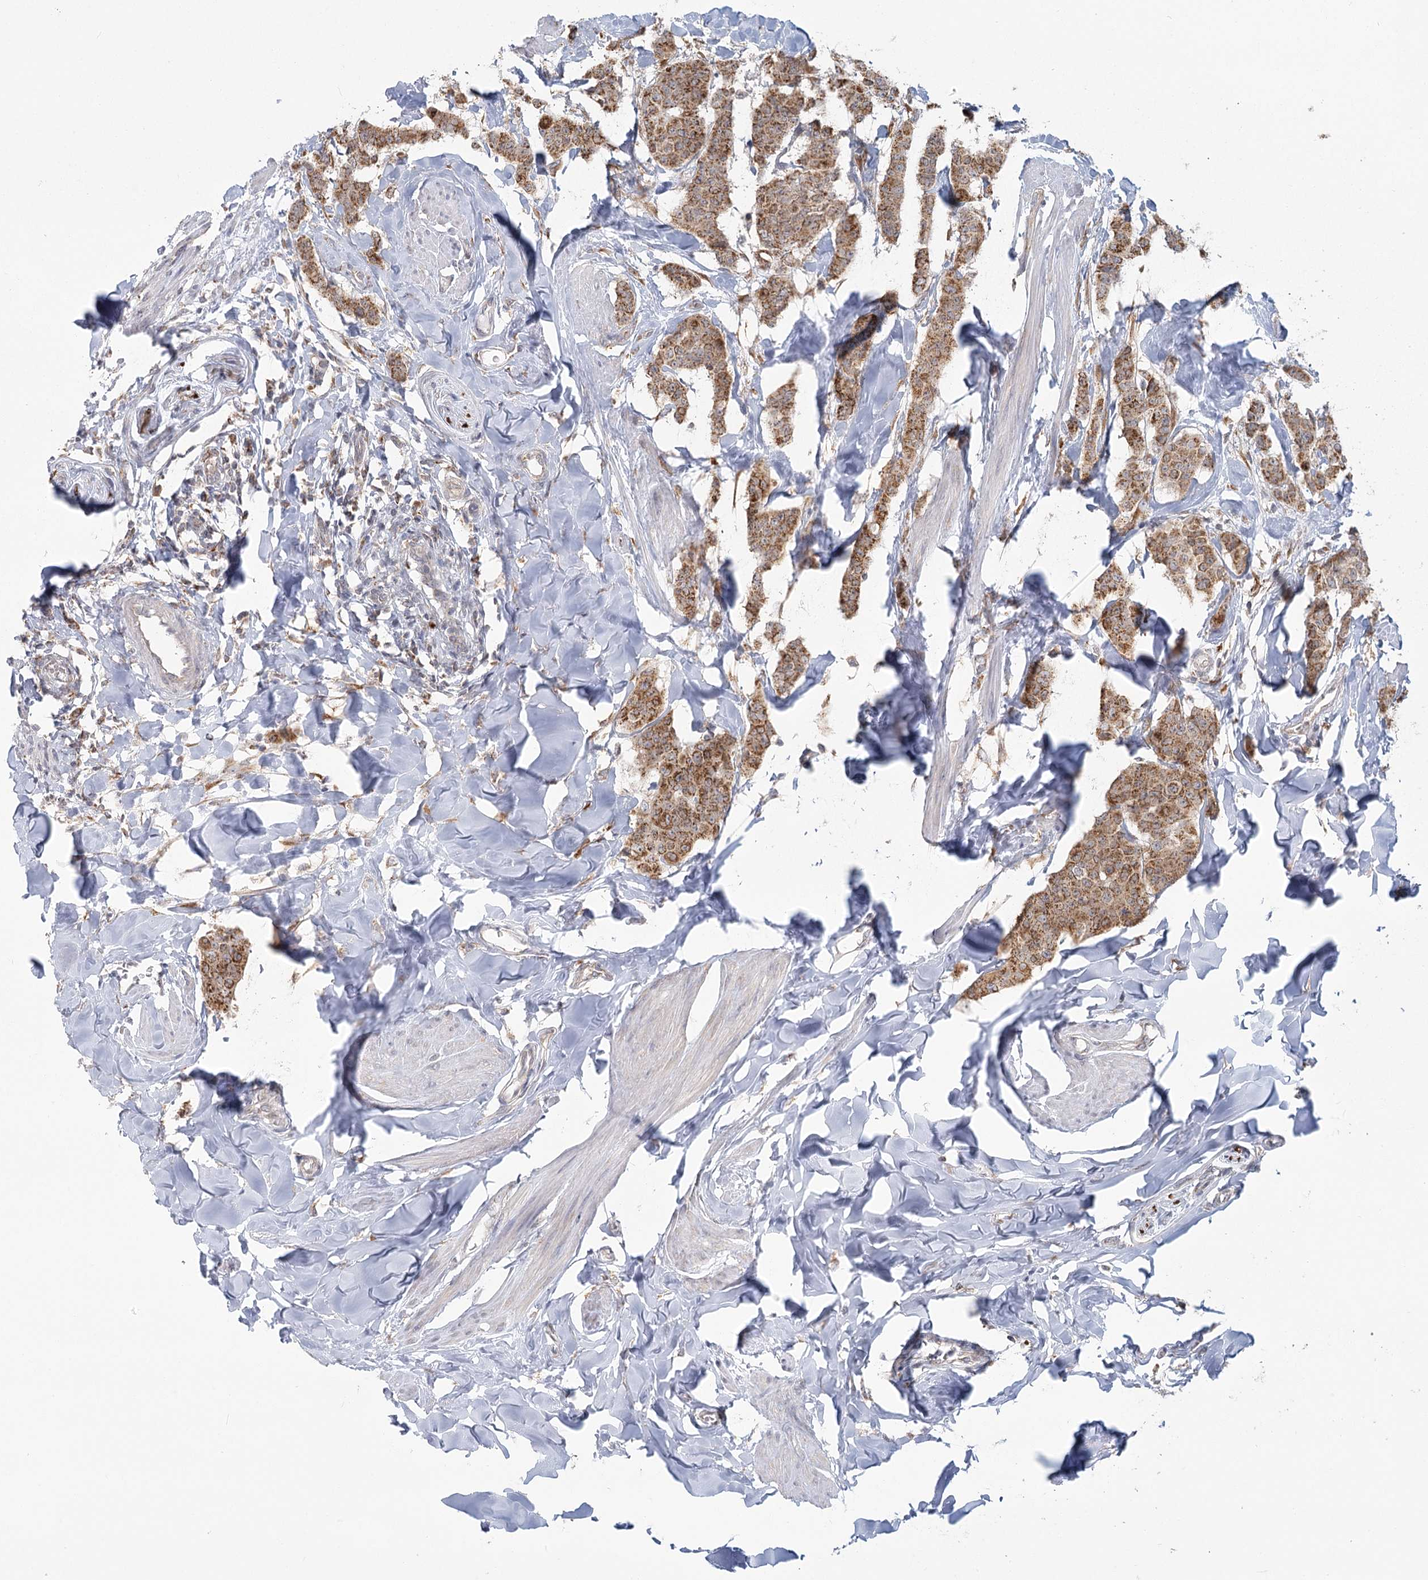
{"staining": {"intensity": "moderate", "quantity": ">75%", "location": "cytoplasmic/membranous"}, "tissue": "breast cancer", "cell_type": "Tumor cells", "image_type": "cancer", "snomed": [{"axis": "morphology", "description": "Duct carcinoma"}, {"axis": "topography", "description": "Breast"}], "caption": "Immunohistochemistry staining of breast intraductal carcinoma, which shows medium levels of moderate cytoplasmic/membranous expression in approximately >75% of tumor cells indicating moderate cytoplasmic/membranous protein positivity. The staining was performed using DAB (brown) for protein detection and nuclei were counterstained in hematoxylin (blue).", "gene": "LACTB", "patient": {"sex": "female", "age": 40}}